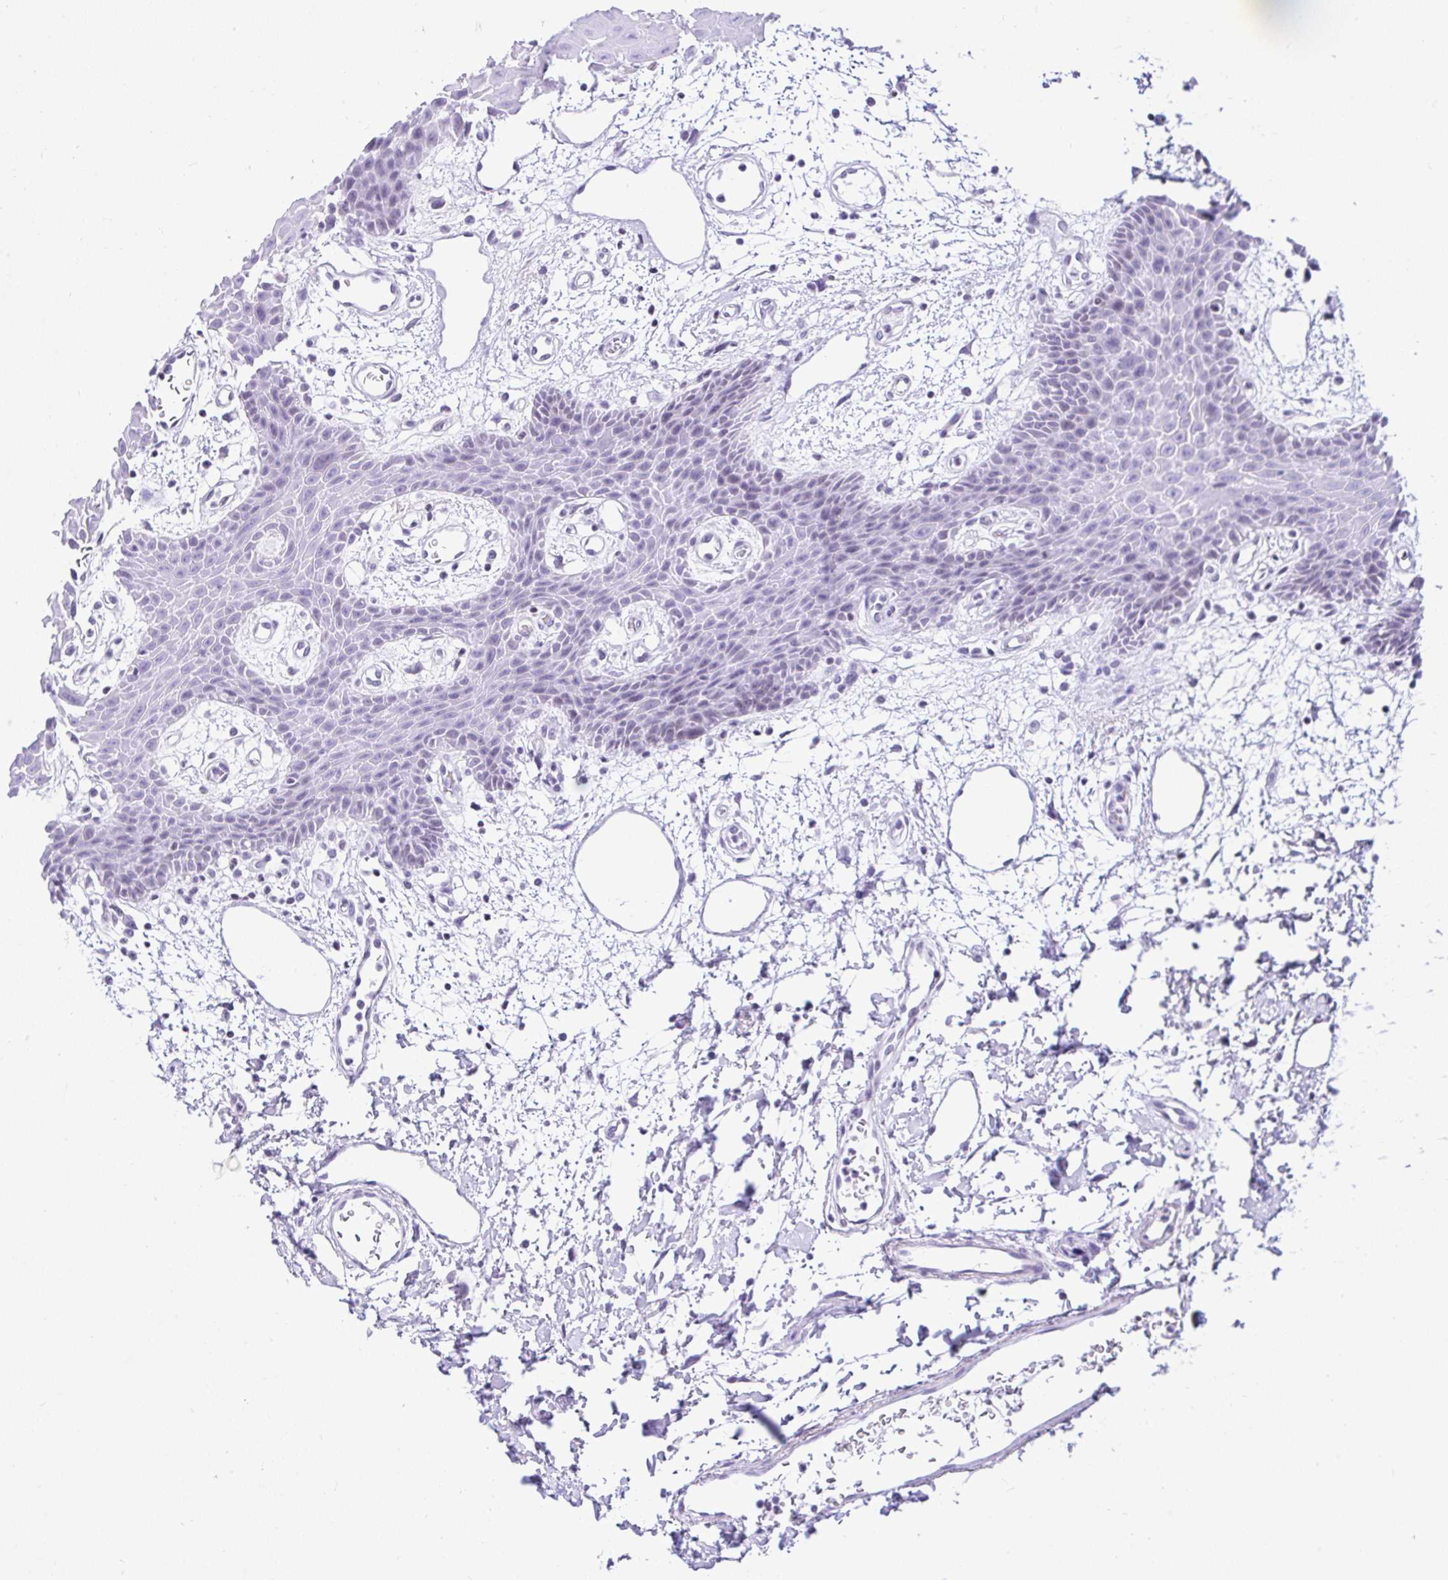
{"staining": {"intensity": "weak", "quantity": "<25%", "location": "cytoplasmic/membranous"}, "tissue": "oral mucosa", "cell_type": "Squamous epithelial cells", "image_type": "normal", "snomed": [{"axis": "morphology", "description": "Normal tissue, NOS"}, {"axis": "topography", "description": "Oral tissue"}], "caption": "This image is of benign oral mucosa stained with immunohistochemistry to label a protein in brown with the nuclei are counter-stained blue. There is no staining in squamous epithelial cells.", "gene": "KRT27", "patient": {"sex": "female", "age": 59}}